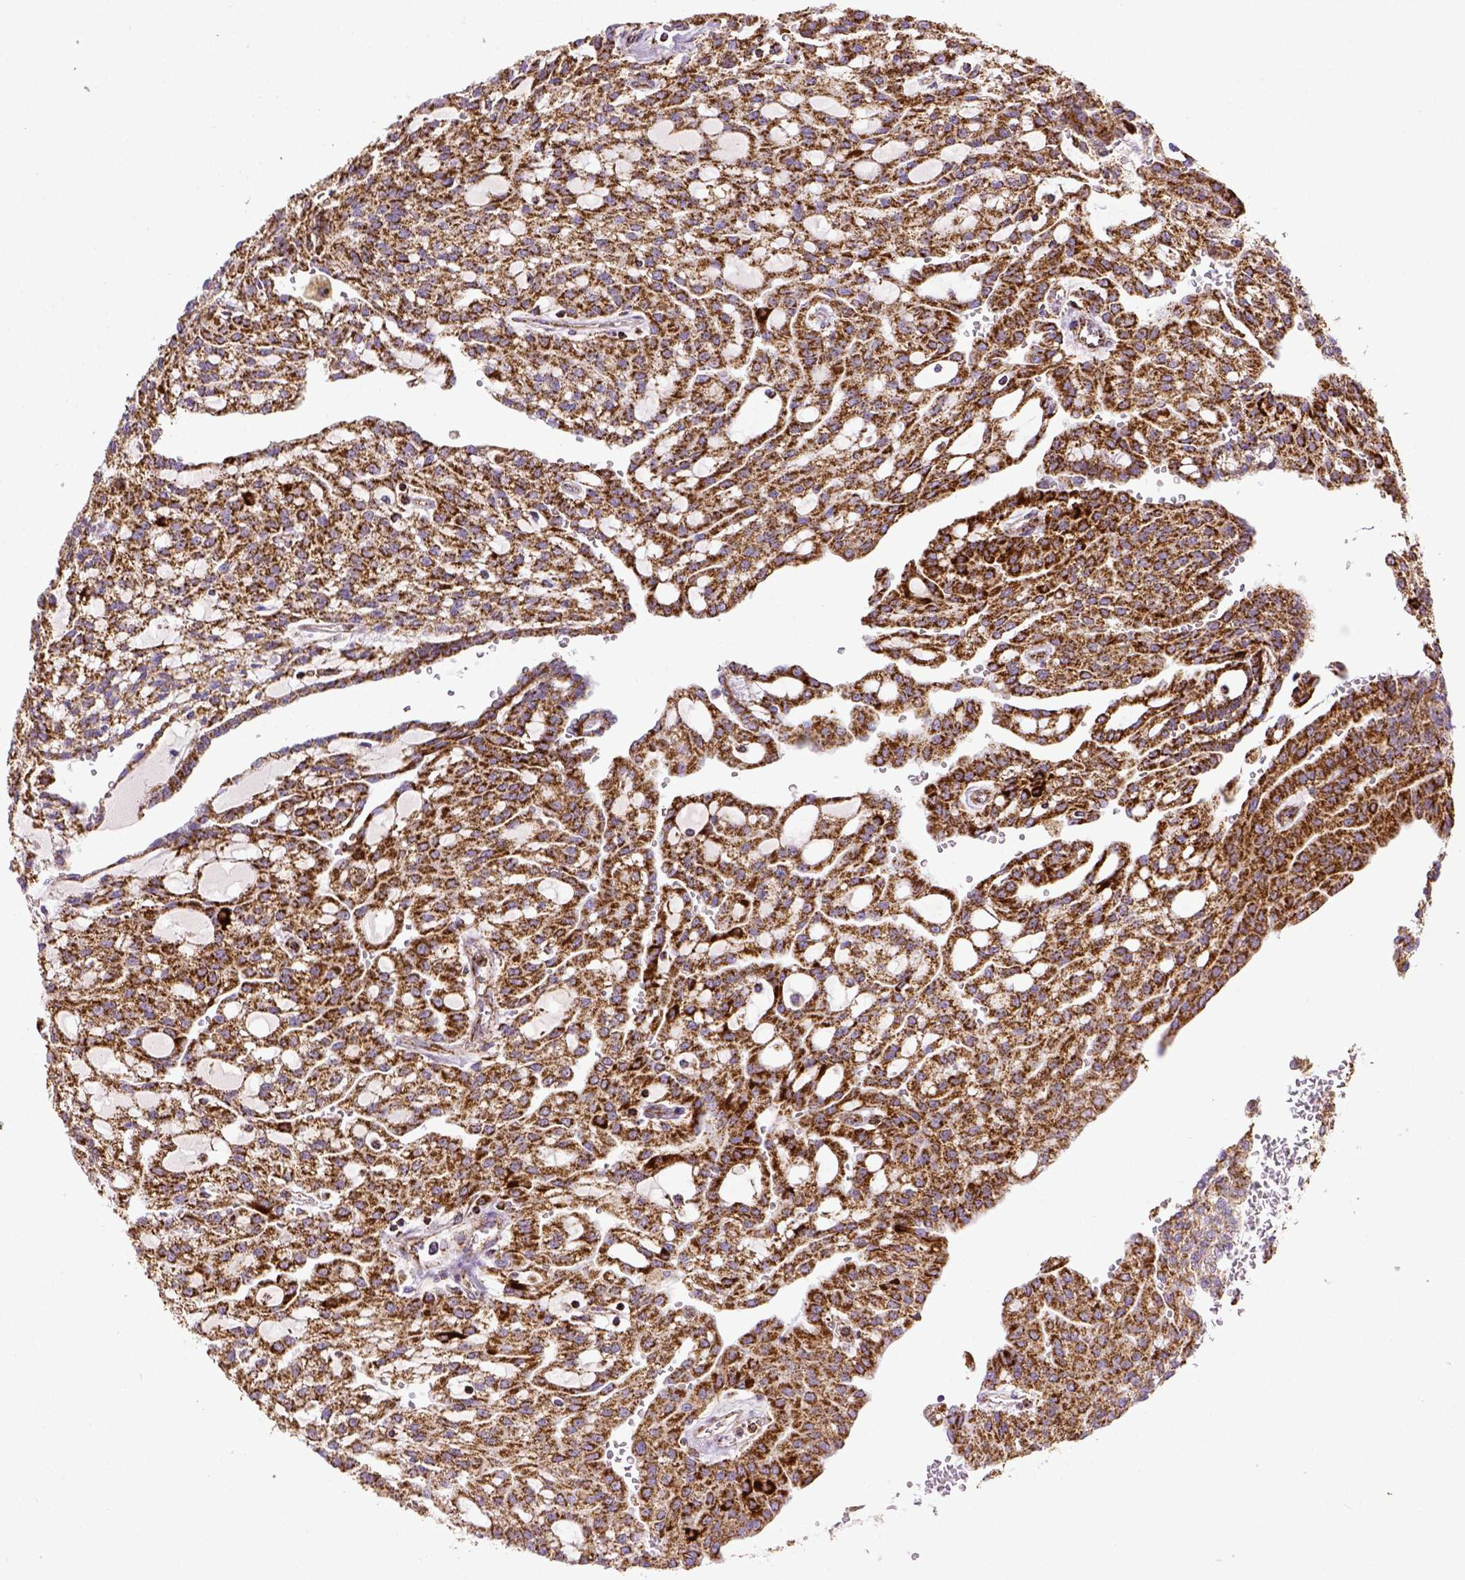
{"staining": {"intensity": "strong", "quantity": ">75%", "location": "cytoplasmic/membranous"}, "tissue": "renal cancer", "cell_type": "Tumor cells", "image_type": "cancer", "snomed": [{"axis": "morphology", "description": "Adenocarcinoma, NOS"}, {"axis": "topography", "description": "Kidney"}], "caption": "Adenocarcinoma (renal) stained for a protein (brown) shows strong cytoplasmic/membranous positive expression in about >75% of tumor cells.", "gene": "MT-CO1", "patient": {"sex": "male", "age": 63}}